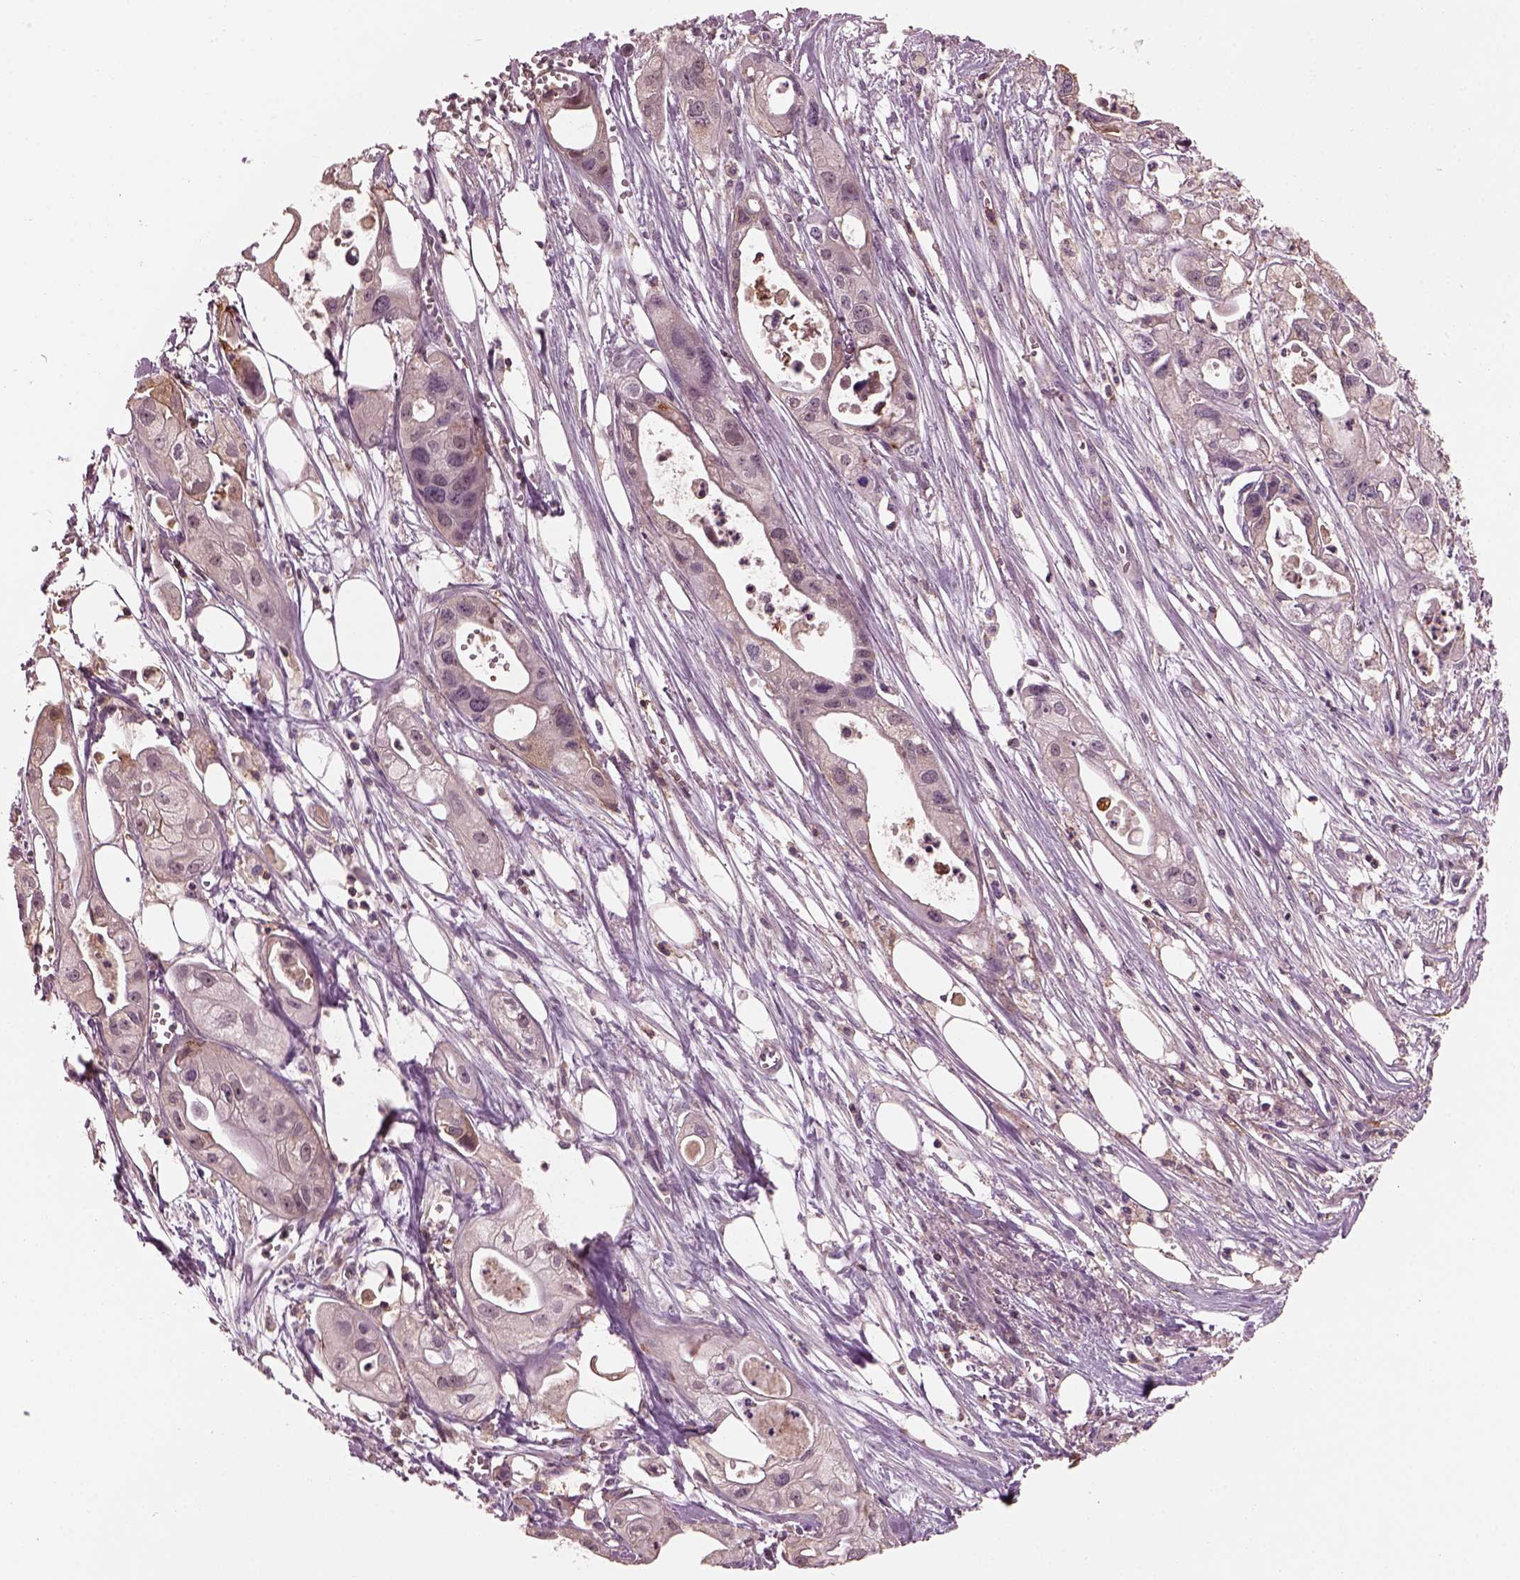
{"staining": {"intensity": "negative", "quantity": "none", "location": "none"}, "tissue": "pancreatic cancer", "cell_type": "Tumor cells", "image_type": "cancer", "snomed": [{"axis": "morphology", "description": "Adenocarcinoma, NOS"}, {"axis": "topography", "description": "Pancreas"}], "caption": "The histopathology image shows no staining of tumor cells in pancreatic cancer.", "gene": "SRI", "patient": {"sex": "male", "age": 70}}